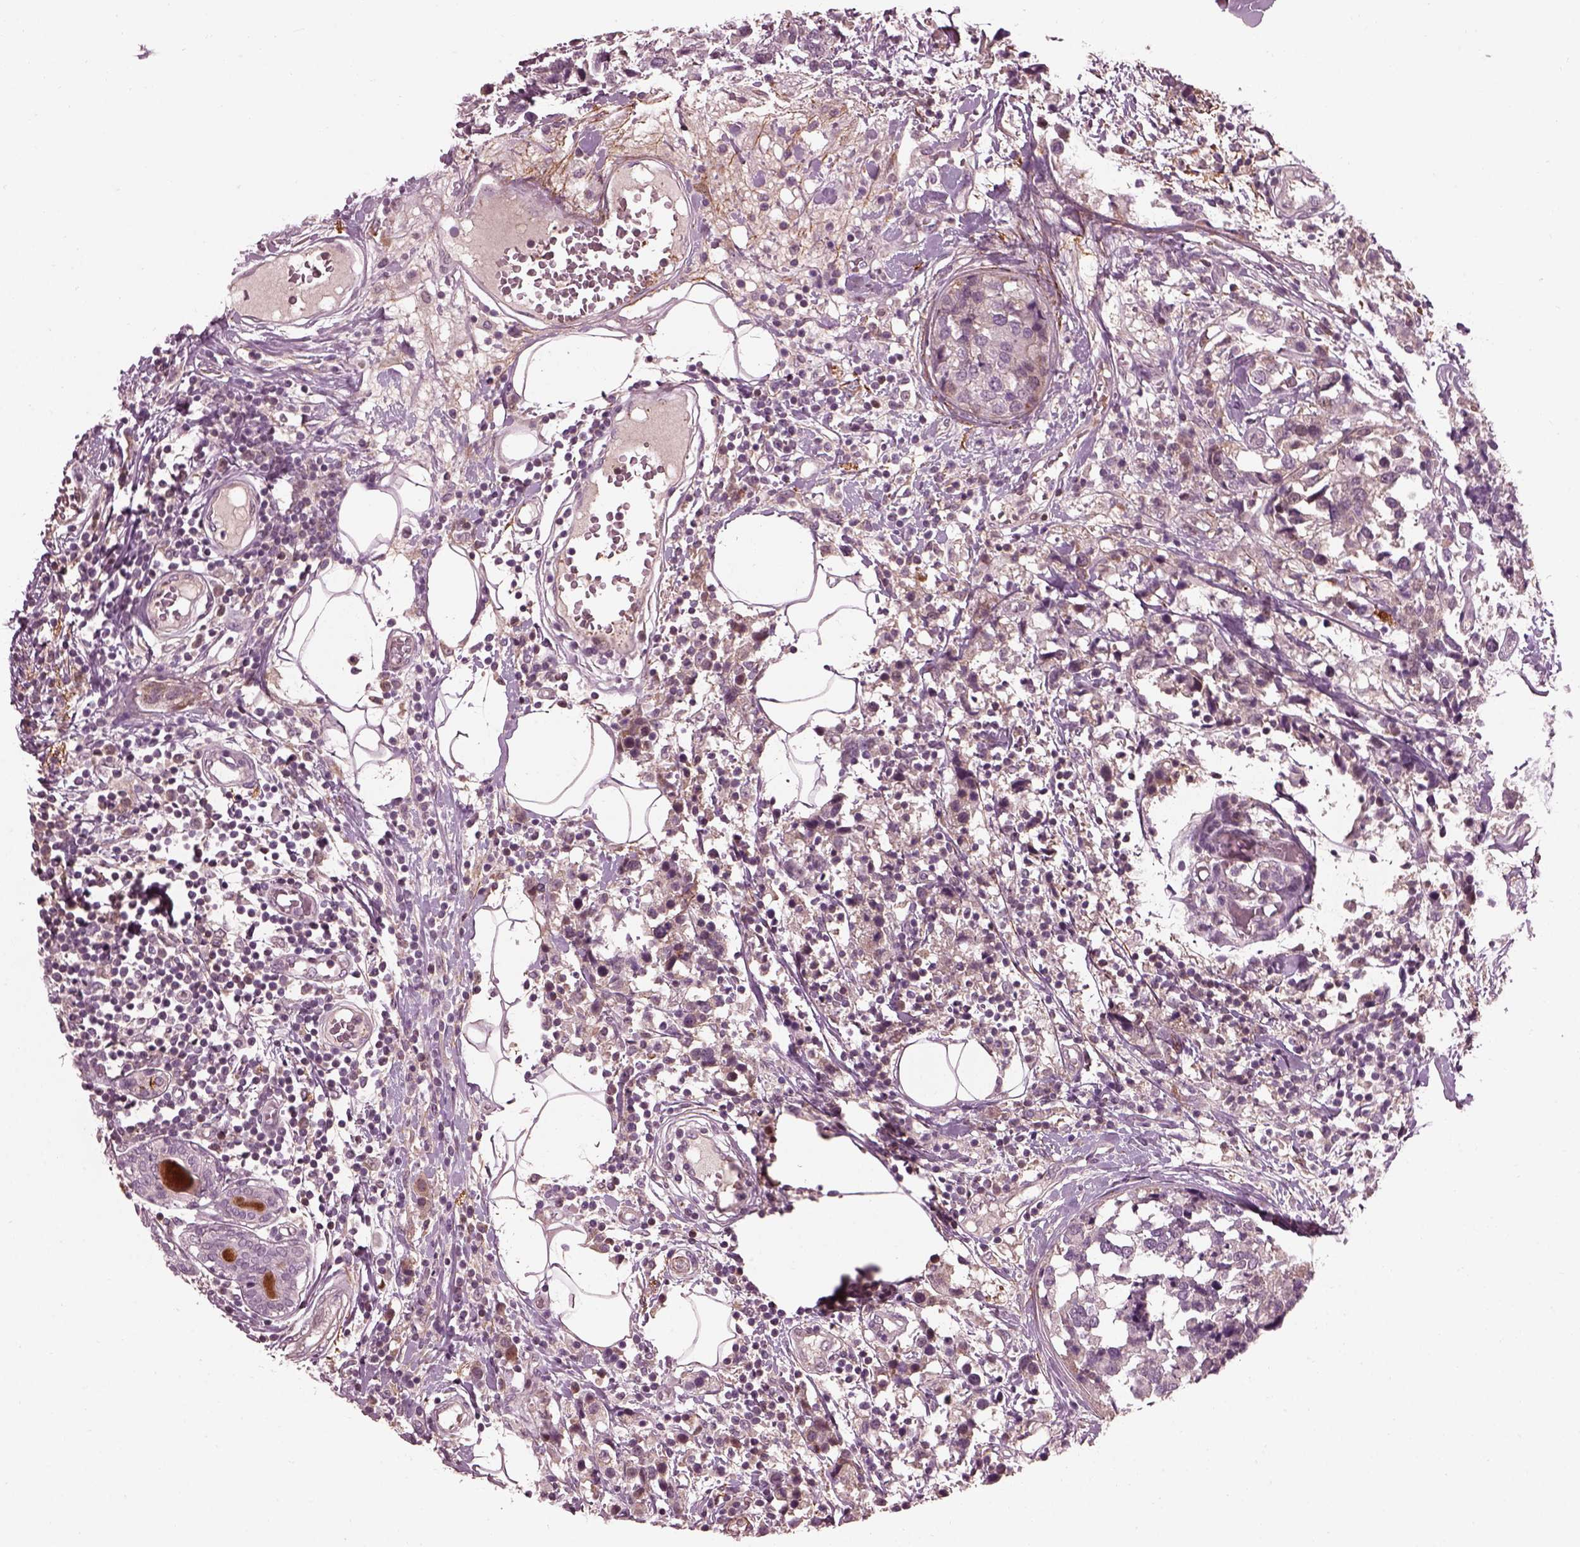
{"staining": {"intensity": "negative", "quantity": "none", "location": "none"}, "tissue": "breast cancer", "cell_type": "Tumor cells", "image_type": "cancer", "snomed": [{"axis": "morphology", "description": "Lobular carcinoma"}, {"axis": "topography", "description": "Breast"}], "caption": "Immunohistochemistry (IHC) histopathology image of breast lobular carcinoma stained for a protein (brown), which exhibits no staining in tumor cells.", "gene": "EFEMP1", "patient": {"sex": "female", "age": 59}}